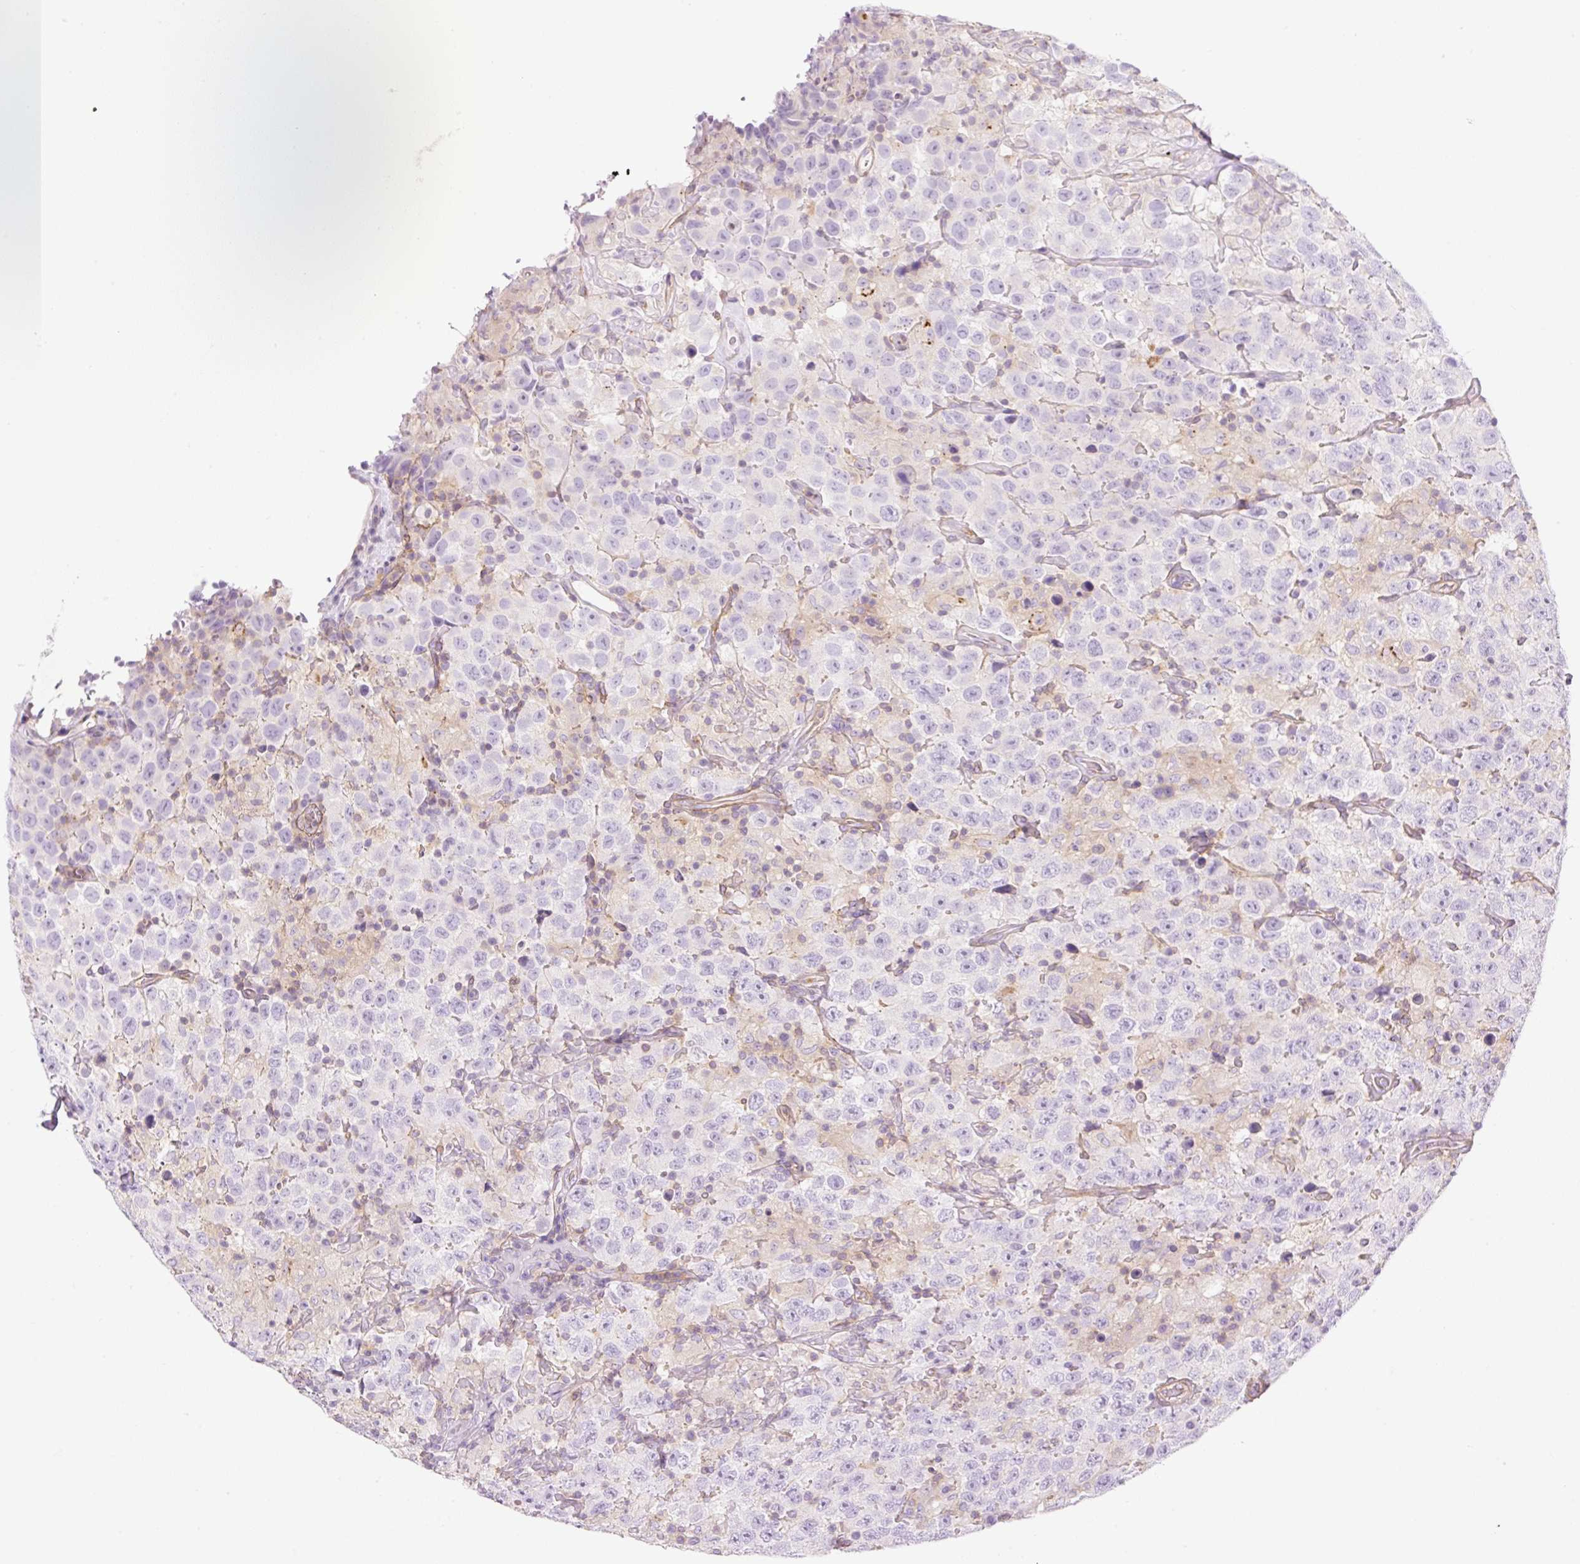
{"staining": {"intensity": "negative", "quantity": "none", "location": "none"}, "tissue": "testis cancer", "cell_type": "Tumor cells", "image_type": "cancer", "snomed": [{"axis": "morphology", "description": "Seminoma, NOS"}, {"axis": "topography", "description": "Testis"}], "caption": "Protein analysis of testis cancer (seminoma) displays no significant expression in tumor cells.", "gene": "EHD3", "patient": {"sex": "male", "age": 41}}